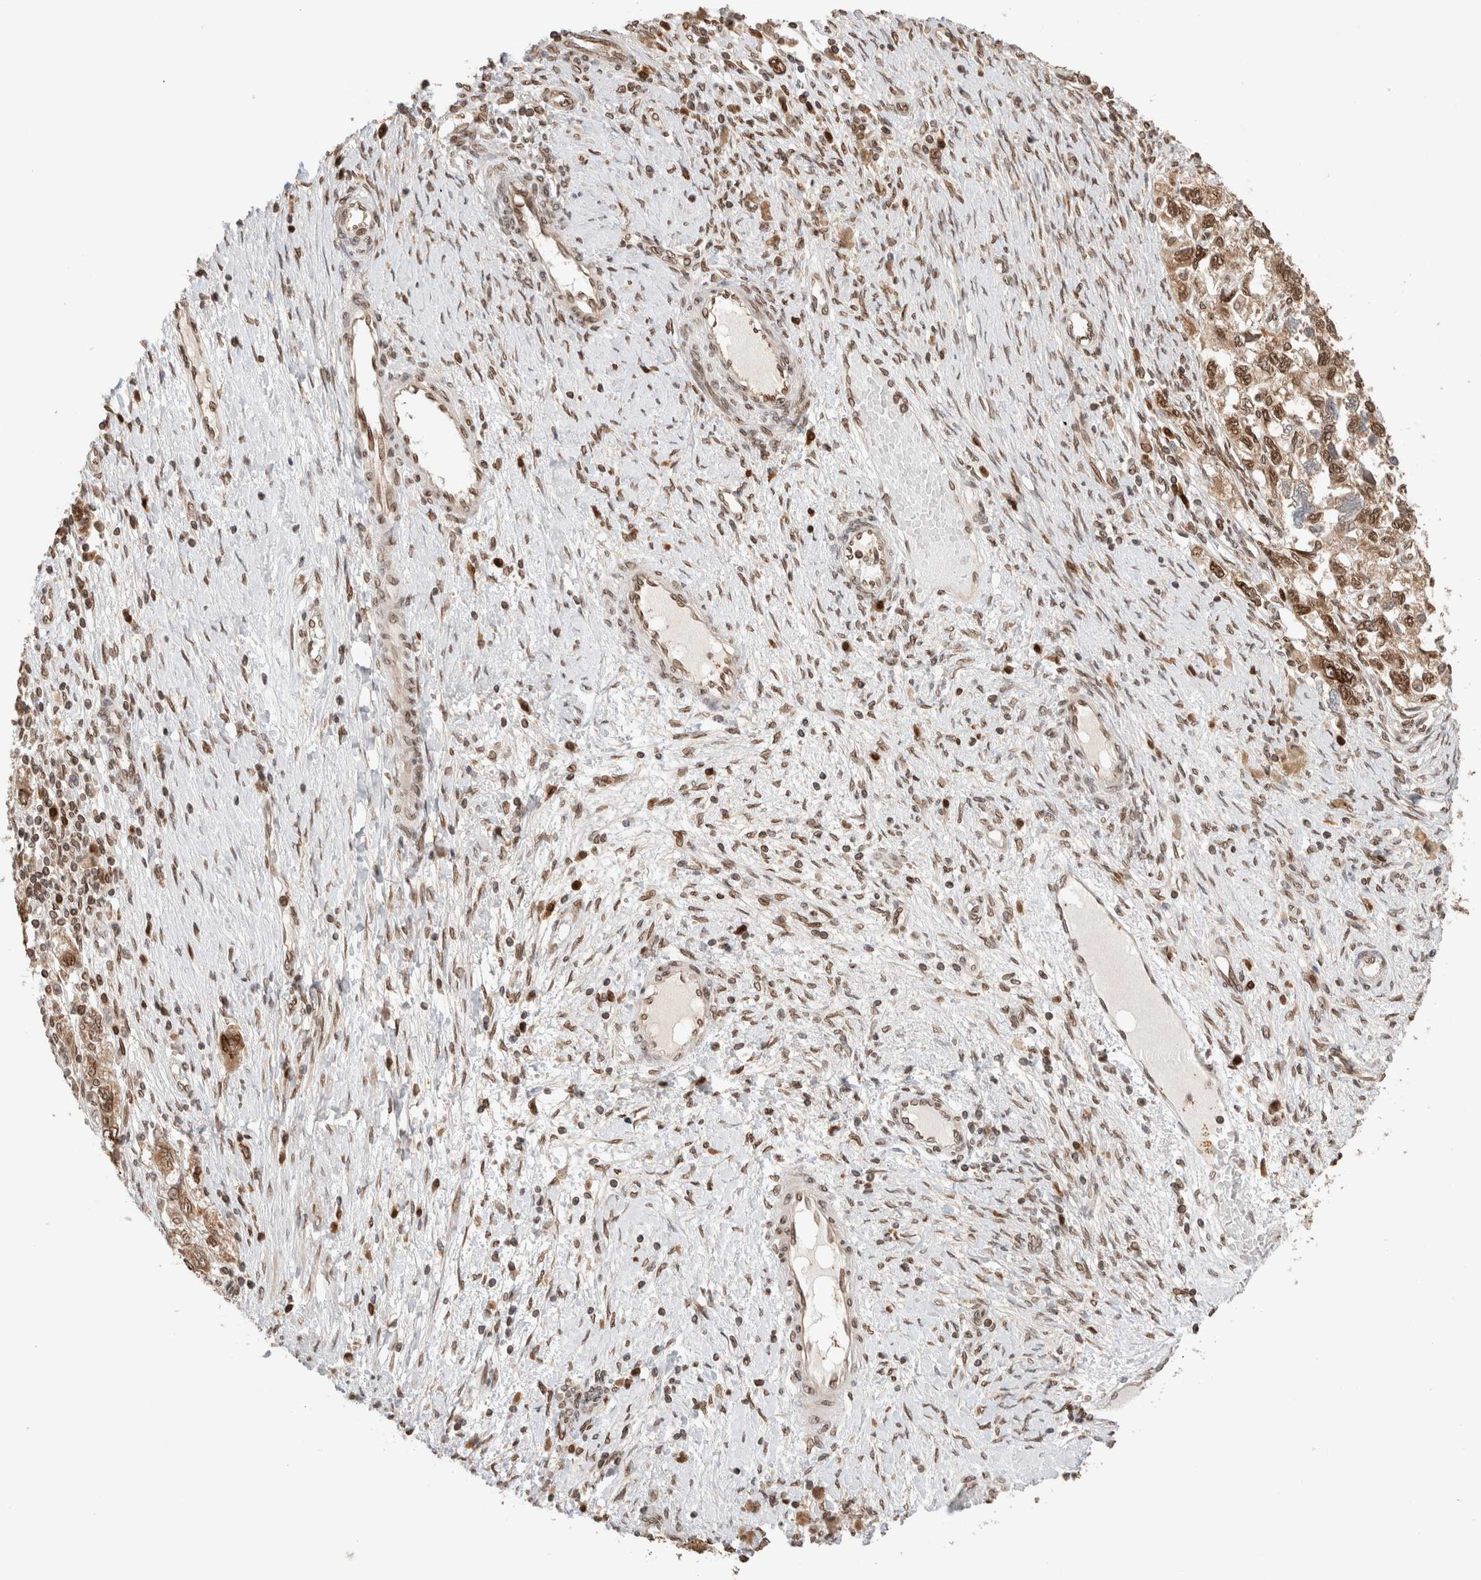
{"staining": {"intensity": "moderate", "quantity": ">75%", "location": "cytoplasmic/membranous,nuclear"}, "tissue": "ovarian cancer", "cell_type": "Tumor cells", "image_type": "cancer", "snomed": [{"axis": "morphology", "description": "Carcinoma, NOS"}, {"axis": "morphology", "description": "Cystadenocarcinoma, serous, NOS"}, {"axis": "topography", "description": "Ovary"}], "caption": "IHC photomicrograph of human ovarian cancer stained for a protein (brown), which reveals medium levels of moderate cytoplasmic/membranous and nuclear positivity in approximately >75% of tumor cells.", "gene": "TPR", "patient": {"sex": "female", "age": 69}}